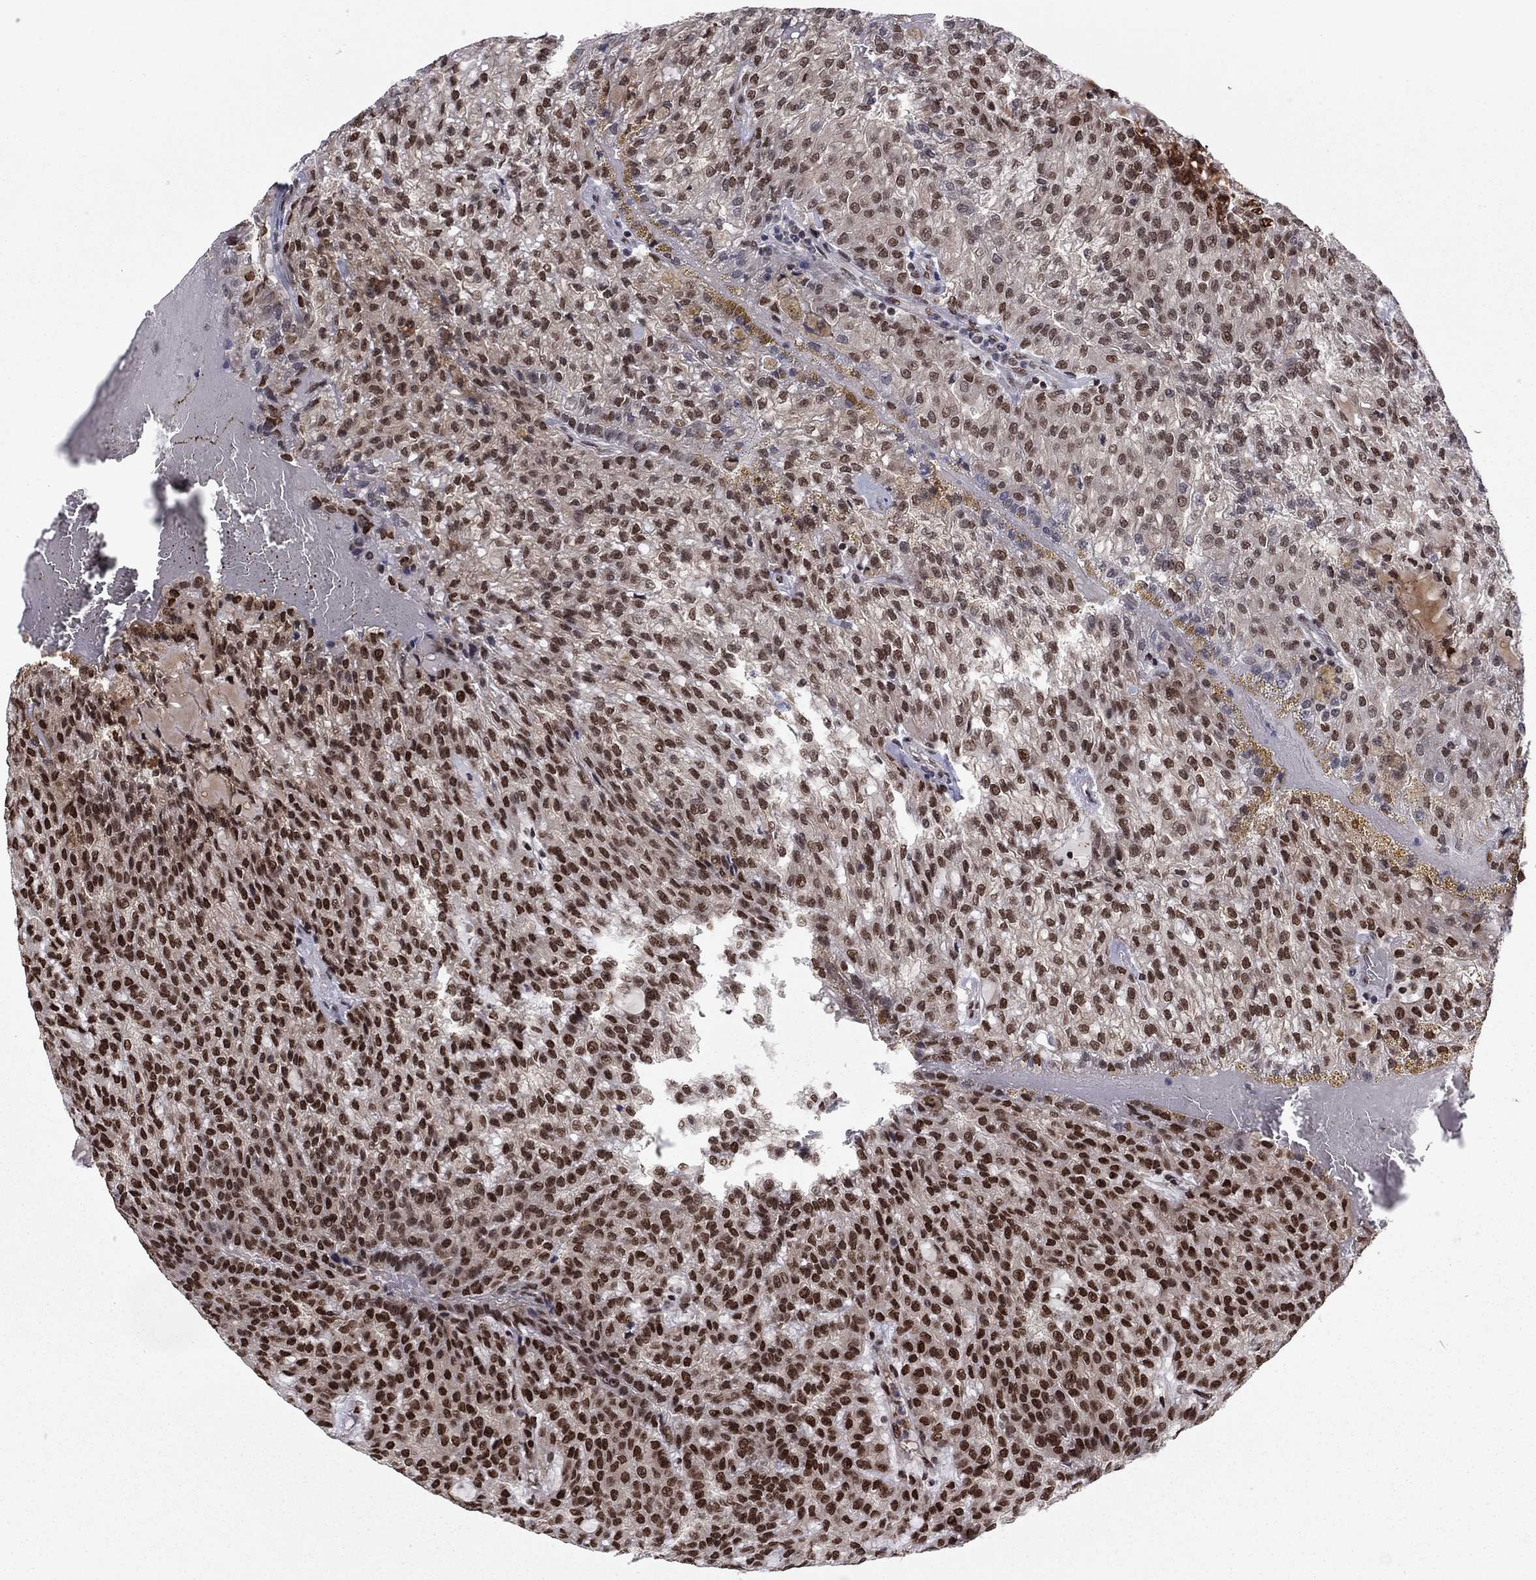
{"staining": {"intensity": "strong", "quantity": "25%-75%", "location": "nuclear"}, "tissue": "renal cancer", "cell_type": "Tumor cells", "image_type": "cancer", "snomed": [{"axis": "morphology", "description": "Adenocarcinoma, NOS"}, {"axis": "topography", "description": "Kidney"}], "caption": "Protein staining of renal adenocarcinoma tissue exhibits strong nuclear expression in about 25%-75% of tumor cells.", "gene": "USP54", "patient": {"sex": "male", "age": 63}}